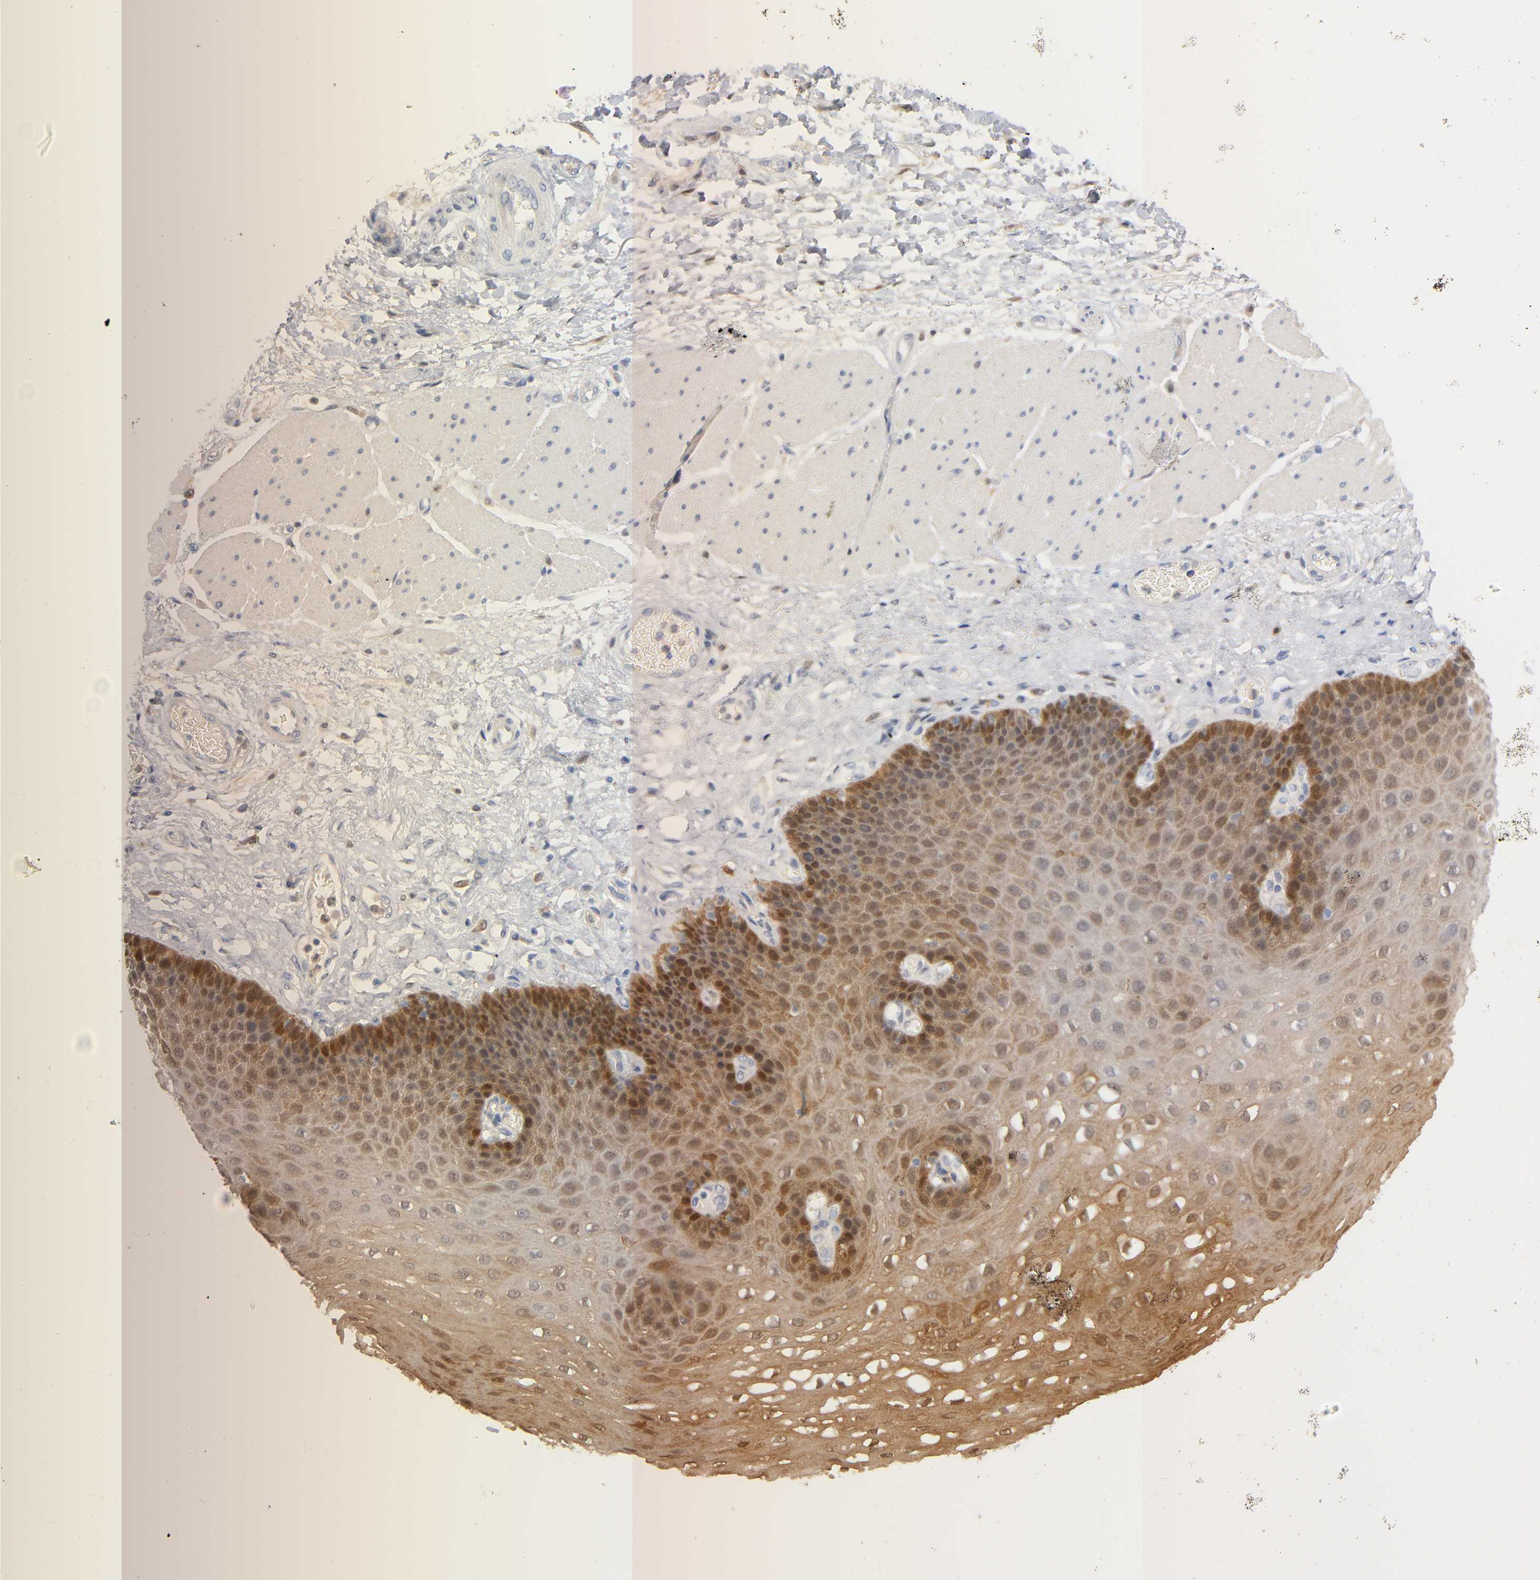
{"staining": {"intensity": "moderate", "quantity": ">75%", "location": "cytoplasmic/membranous,nuclear"}, "tissue": "esophagus", "cell_type": "Squamous epithelial cells", "image_type": "normal", "snomed": [{"axis": "morphology", "description": "Normal tissue, NOS"}, {"axis": "topography", "description": "Esophagus"}], "caption": "Immunohistochemical staining of benign esophagus demonstrates moderate cytoplasmic/membranous,nuclear protein positivity in approximately >75% of squamous epithelial cells. (Stains: DAB (3,3'-diaminobenzidine) in brown, nuclei in blue, Microscopy: brightfield microscopy at high magnification).", "gene": "IL18", "patient": {"sex": "female", "age": 72}}